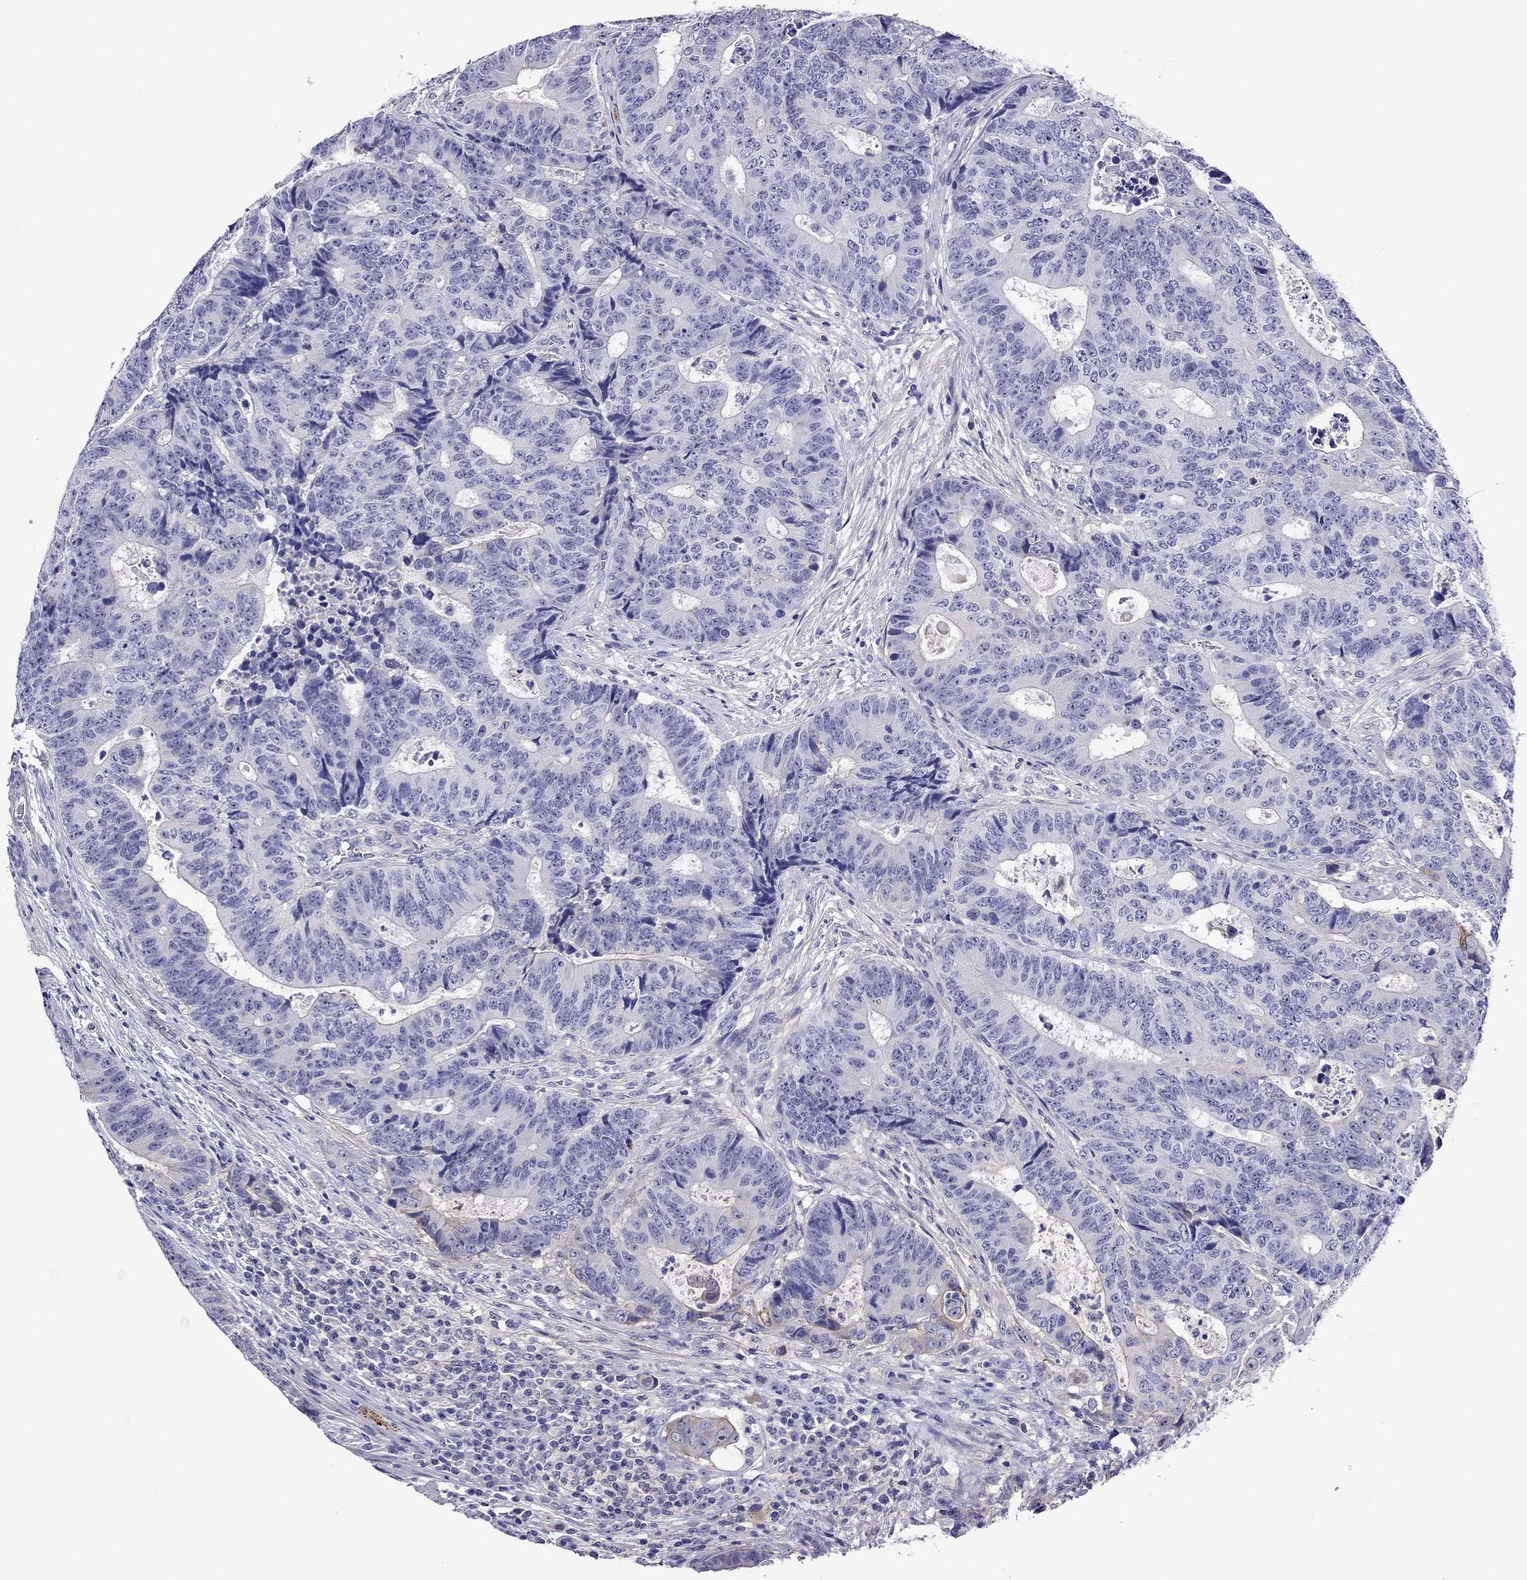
{"staining": {"intensity": "negative", "quantity": "none", "location": "none"}, "tissue": "colorectal cancer", "cell_type": "Tumor cells", "image_type": "cancer", "snomed": [{"axis": "morphology", "description": "Adenocarcinoma, NOS"}, {"axis": "topography", "description": "Colon"}], "caption": "Photomicrograph shows no significant protein staining in tumor cells of colorectal adenocarcinoma.", "gene": "SCG2", "patient": {"sex": "female", "age": 48}}